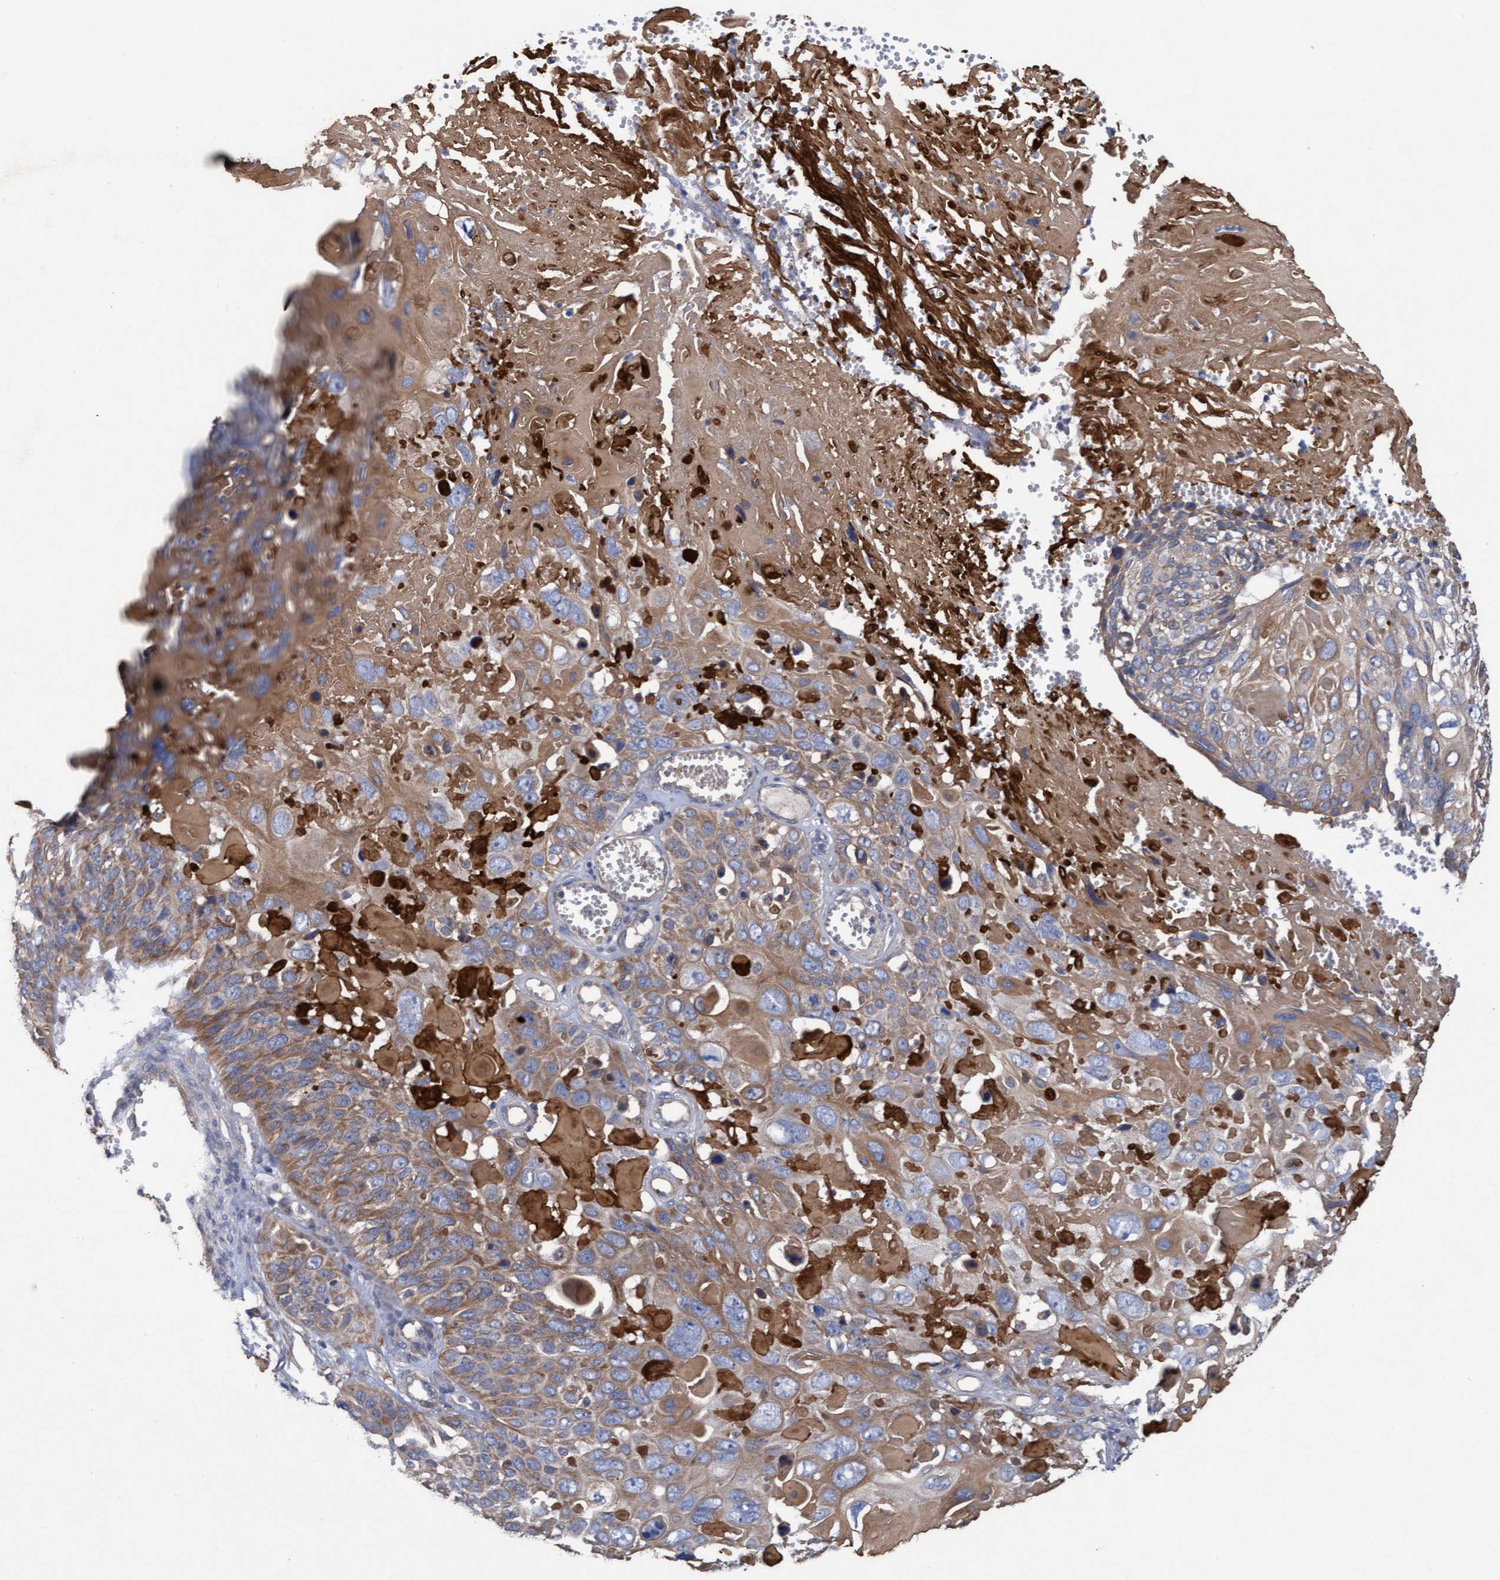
{"staining": {"intensity": "moderate", "quantity": ">75%", "location": "cytoplasmic/membranous"}, "tissue": "cervical cancer", "cell_type": "Tumor cells", "image_type": "cancer", "snomed": [{"axis": "morphology", "description": "Squamous cell carcinoma, NOS"}, {"axis": "topography", "description": "Cervix"}], "caption": "Immunohistochemistry (IHC) (DAB (3,3'-diaminobenzidine)) staining of human cervical cancer (squamous cell carcinoma) displays moderate cytoplasmic/membranous protein positivity in about >75% of tumor cells.", "gene": "MRPL38", "patient": {"sex": "female", "age": 74}}